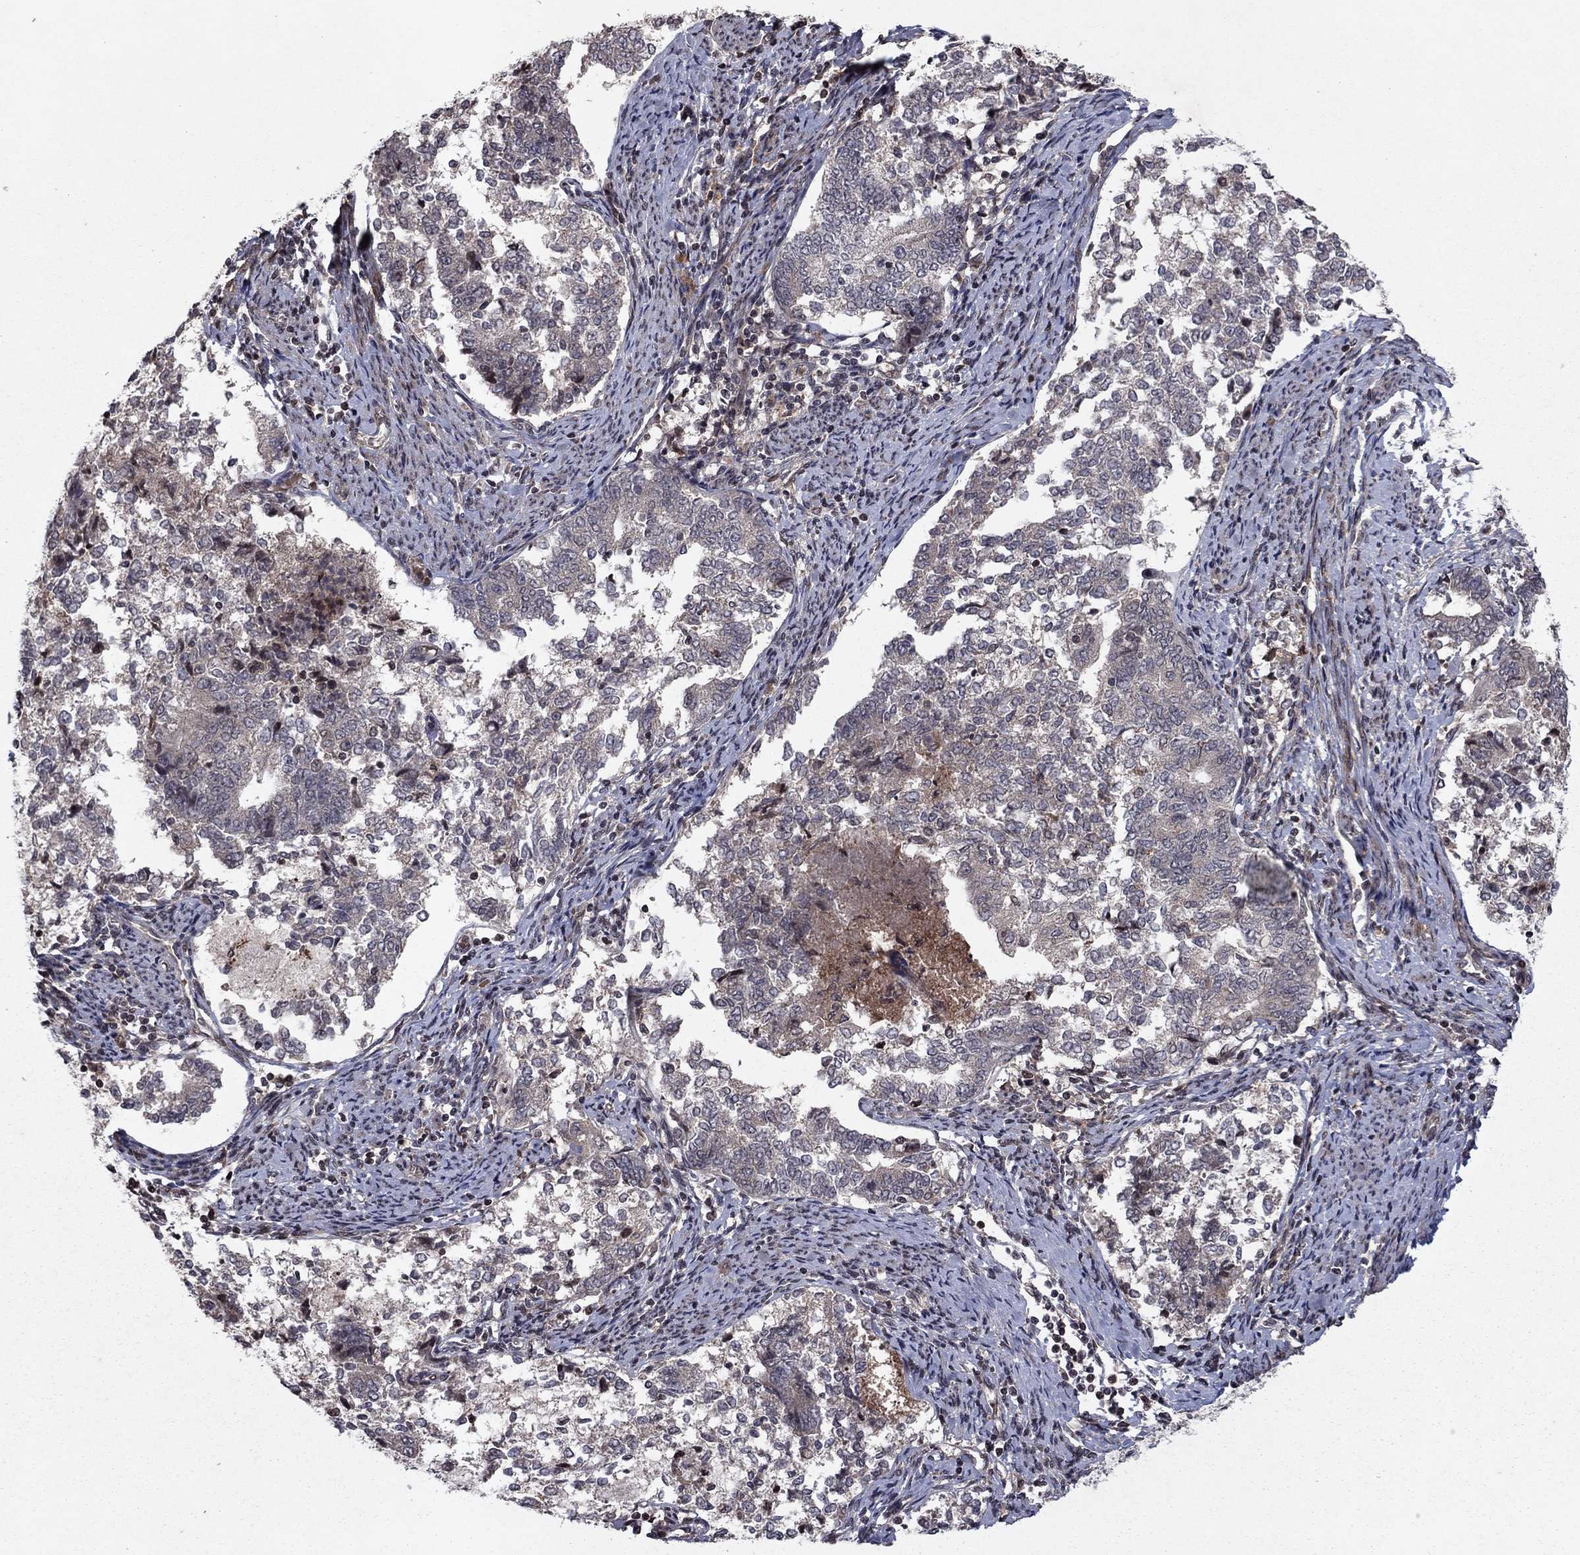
{"staining": {"intensity": "negative", "quantity": "none", "location": "none"}, "tissue": "endometrial cancer", "cell_type": "Tumor cells", "image_type": "cancer", "snomed": [{"axis": "morphology", "description": "Adenocarcinoma, NOS"}, {"axis": "topography", "description": "Endometrium"}], "caption": "IHC image of human endometrial cancer (adenocarcinoma) stained for a protein (brown), which displays no positivity in tumor cells.", "gene": "SORBS1", "patient": {"sex": "female", "age": 65}}